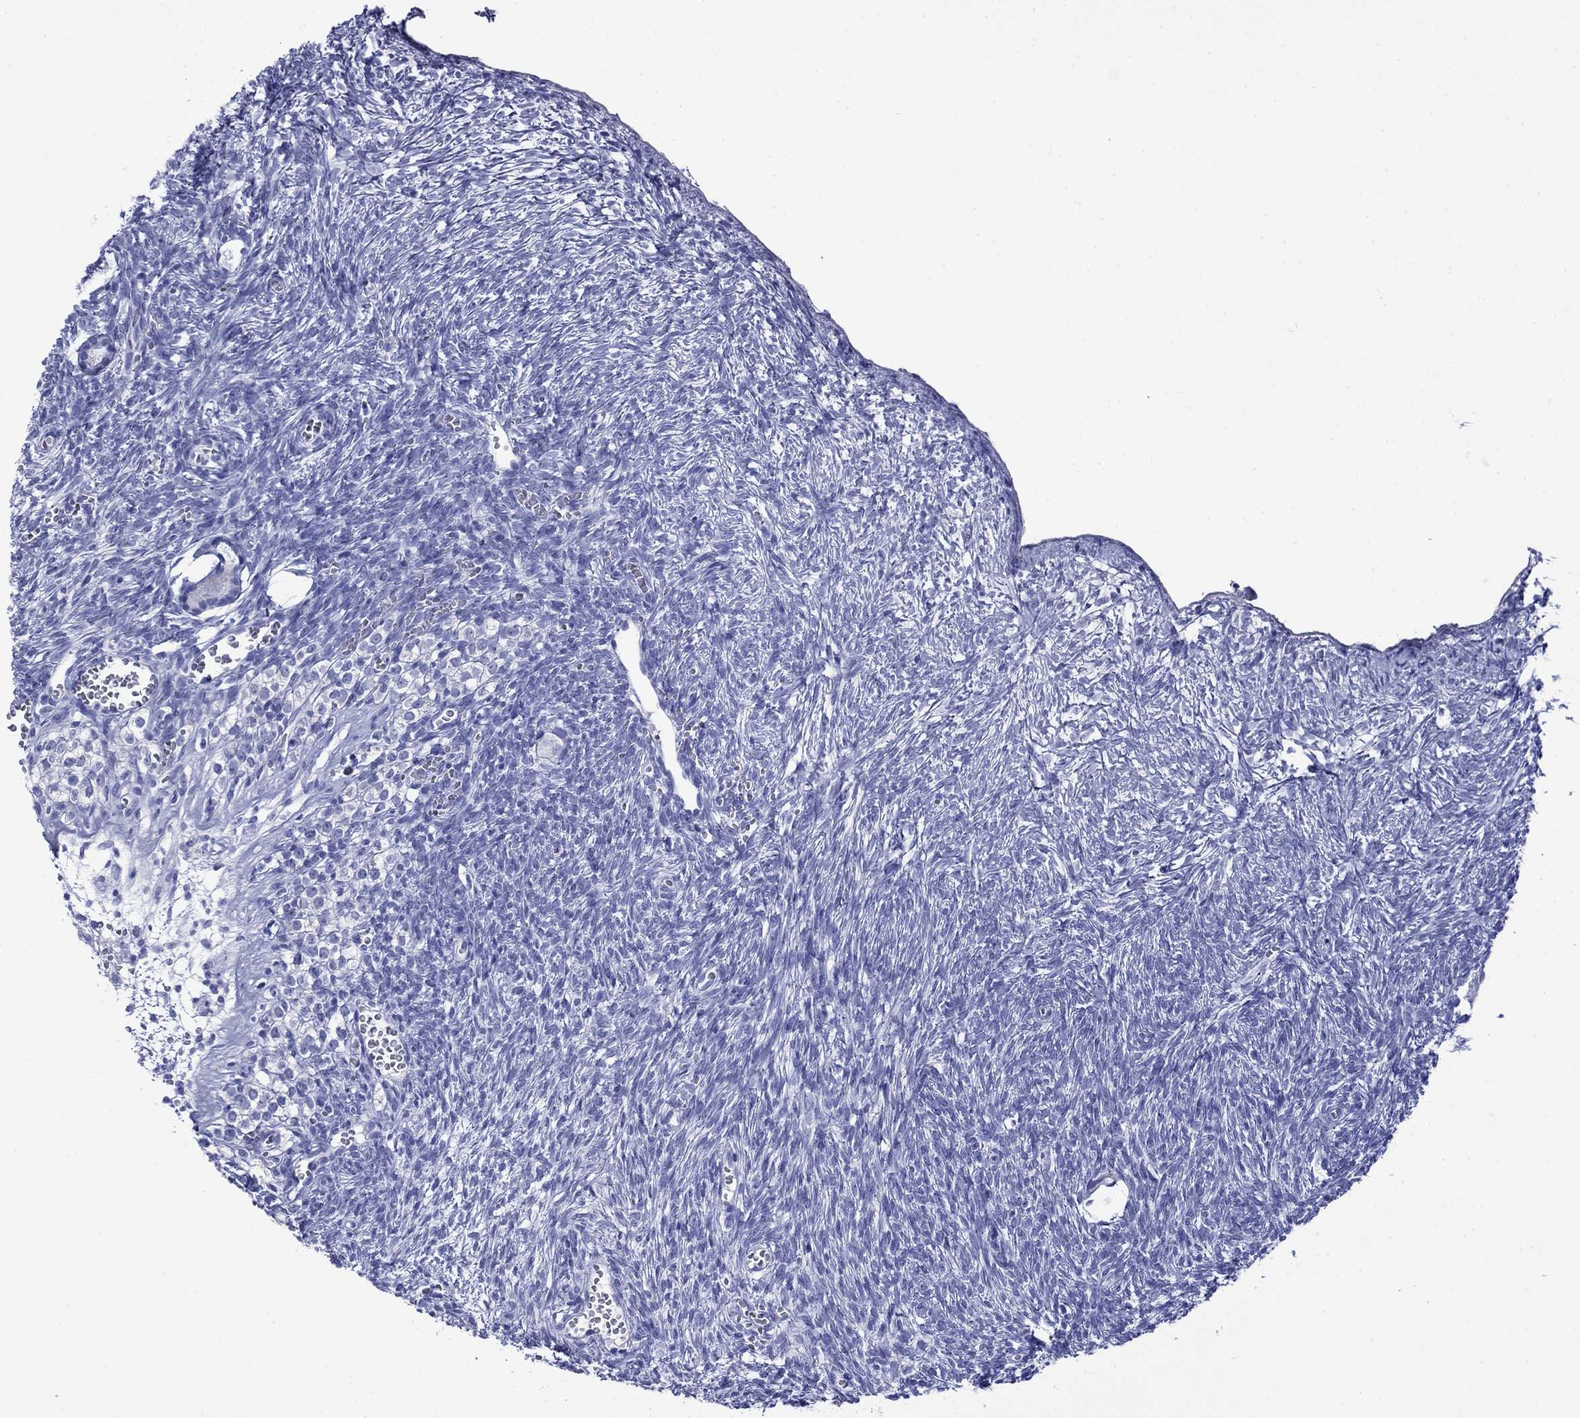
{"staining": {"intensity": "negative", "quantity": "none", "location": "none"}, "tissue": "ovary", "cell_type": "Follicle cells", "image_type": "normal", "snomed": [{"axis": "morphology", "description": "Normal tissue, NOS"}, {"axis": "topography", "description": "Ovary"}], "caption": "This image is of normal ovary stained with IHC to label a protein in brown with the nuclei are counter-stained blue. There is no staining in follicle cells.", "gene": "GIP", "patient": {"sex": "female", "age": 43}}